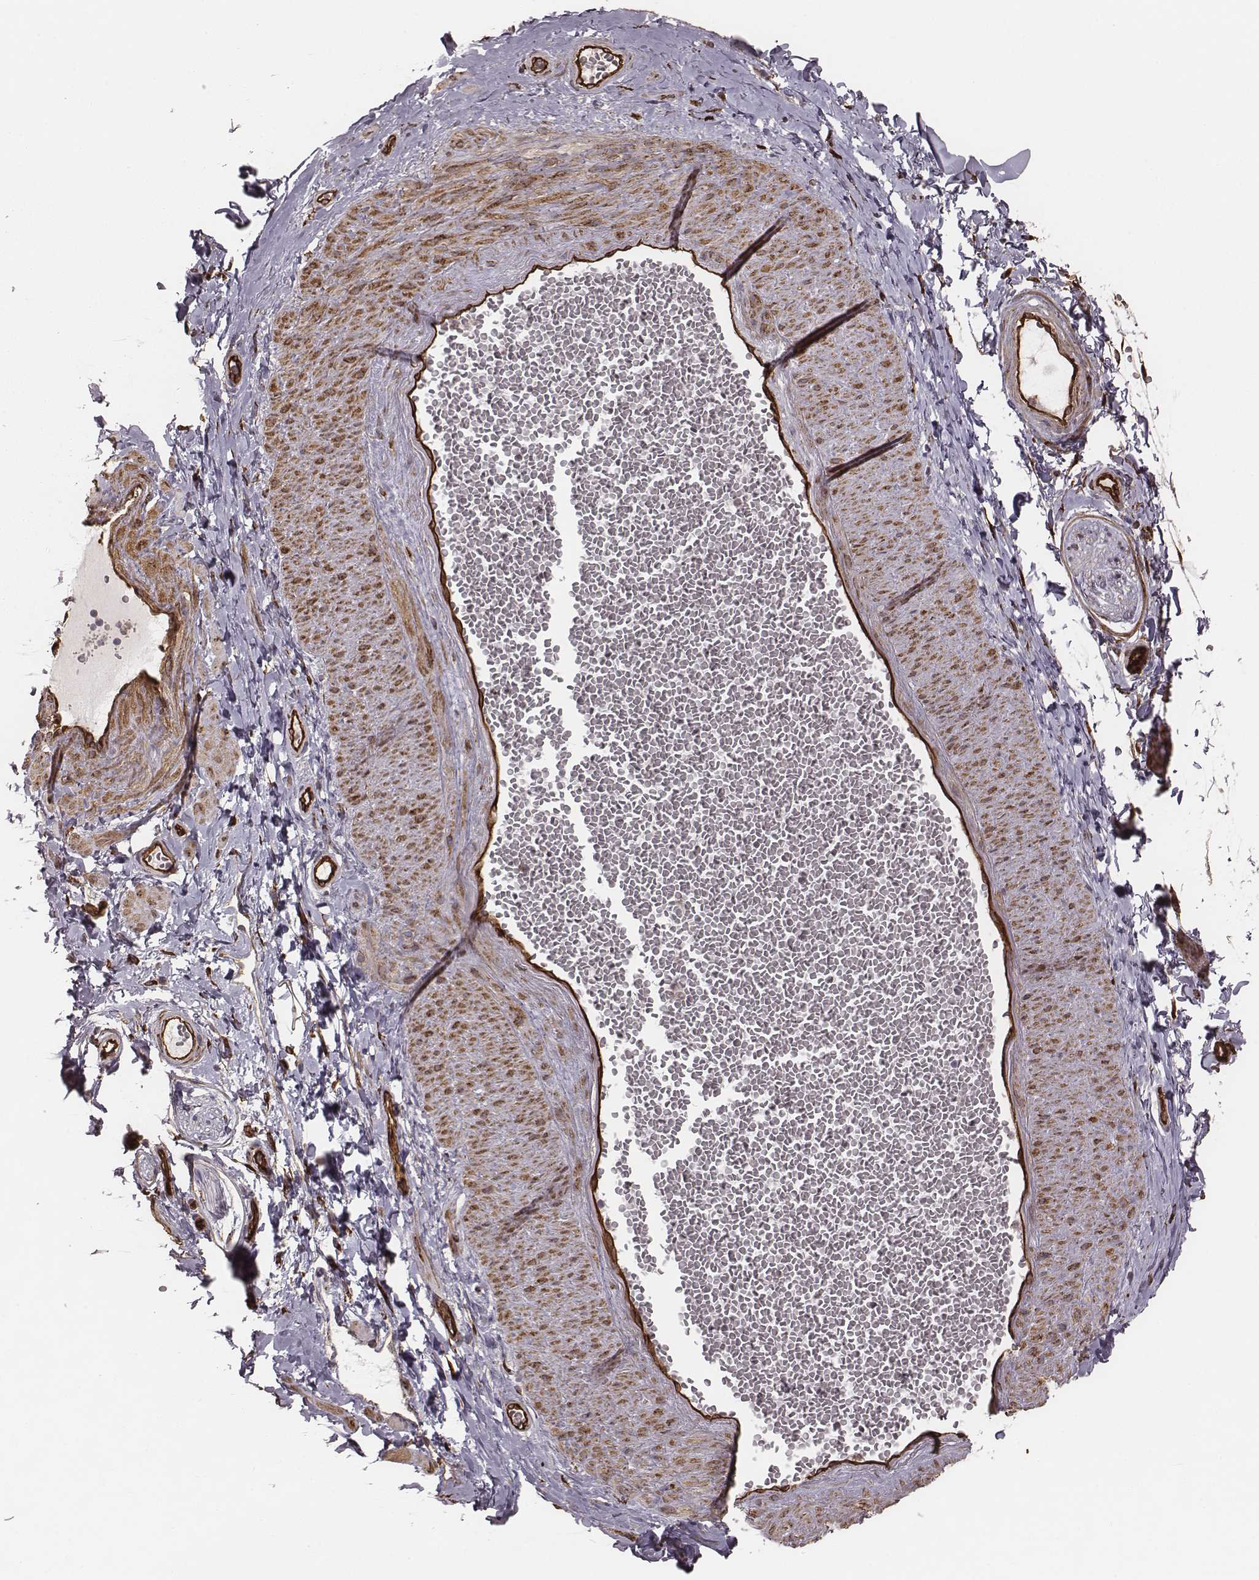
{"staining": {"intensity": "moderate", "quantity": "25%-75%", "location": "cytoplasmic/membranous,nuclear"}, "tissue": "adipose tissue", "cell_type": "Adipocytes", "image_type": "normal", "snomed": [{"axis": "morphology", "description": "Normal tissue, NOS"}, {"axis": "topography", "description": "Smooth muscle"}, {"axis": "topography", "description": "Peripheral nerve tissue"}], "caption": "The micrograph reveals a brown stain indicating the presence of a protein in the cytoplasmic/membranous,nuclear of adipocytes in adipose tissue. The staining was performed using DAB to visualize the protein expression in brown, while the nuclei were stained in blue with hematoxylin (Magnification: 20x).", "gene": "PALMD", "patient": {"sex": "male", "age": 22}}